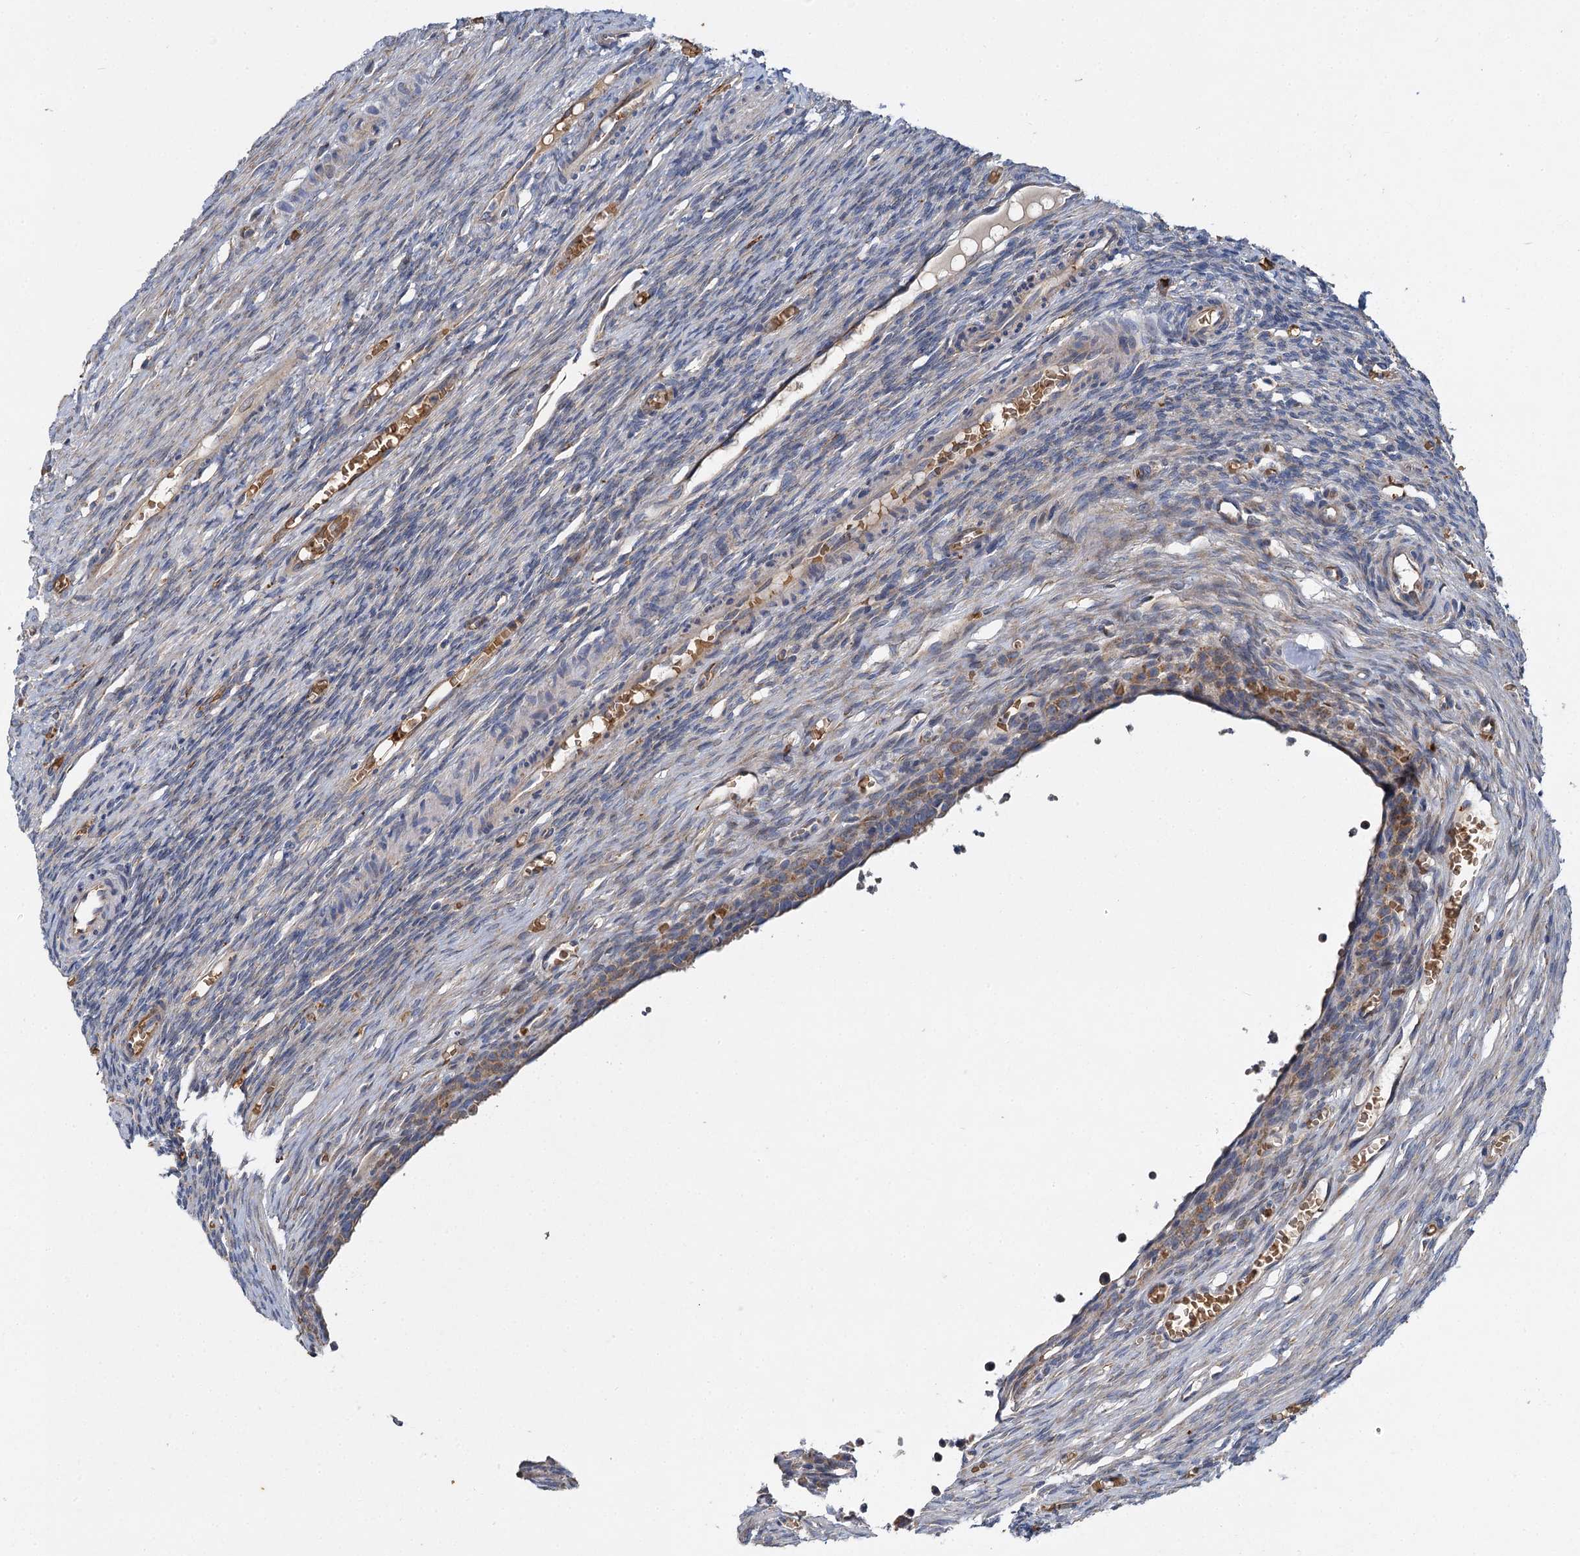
{"staining": {"intensity": "weak", "quantity": "<25%", "location": "cytoplasmic/membranous"}, "tissue": "ovary", "cell_type": "Ovarian stroma cells", "image_type": "normal", "snomed": [{"axis": "morphology", "description": "Normal tissue, NOS"}, {"axis": "topography", "description": "Ovary"}], "caption": "The image demonstrates no significant staining in ovarian stroma cells of ovary. The staining is performed using DAB brown chromogen with nuclei counter-stained in using hematoxylin.", "gene": "BCS1L", "patient": {"sex": "female", "age": 27}}